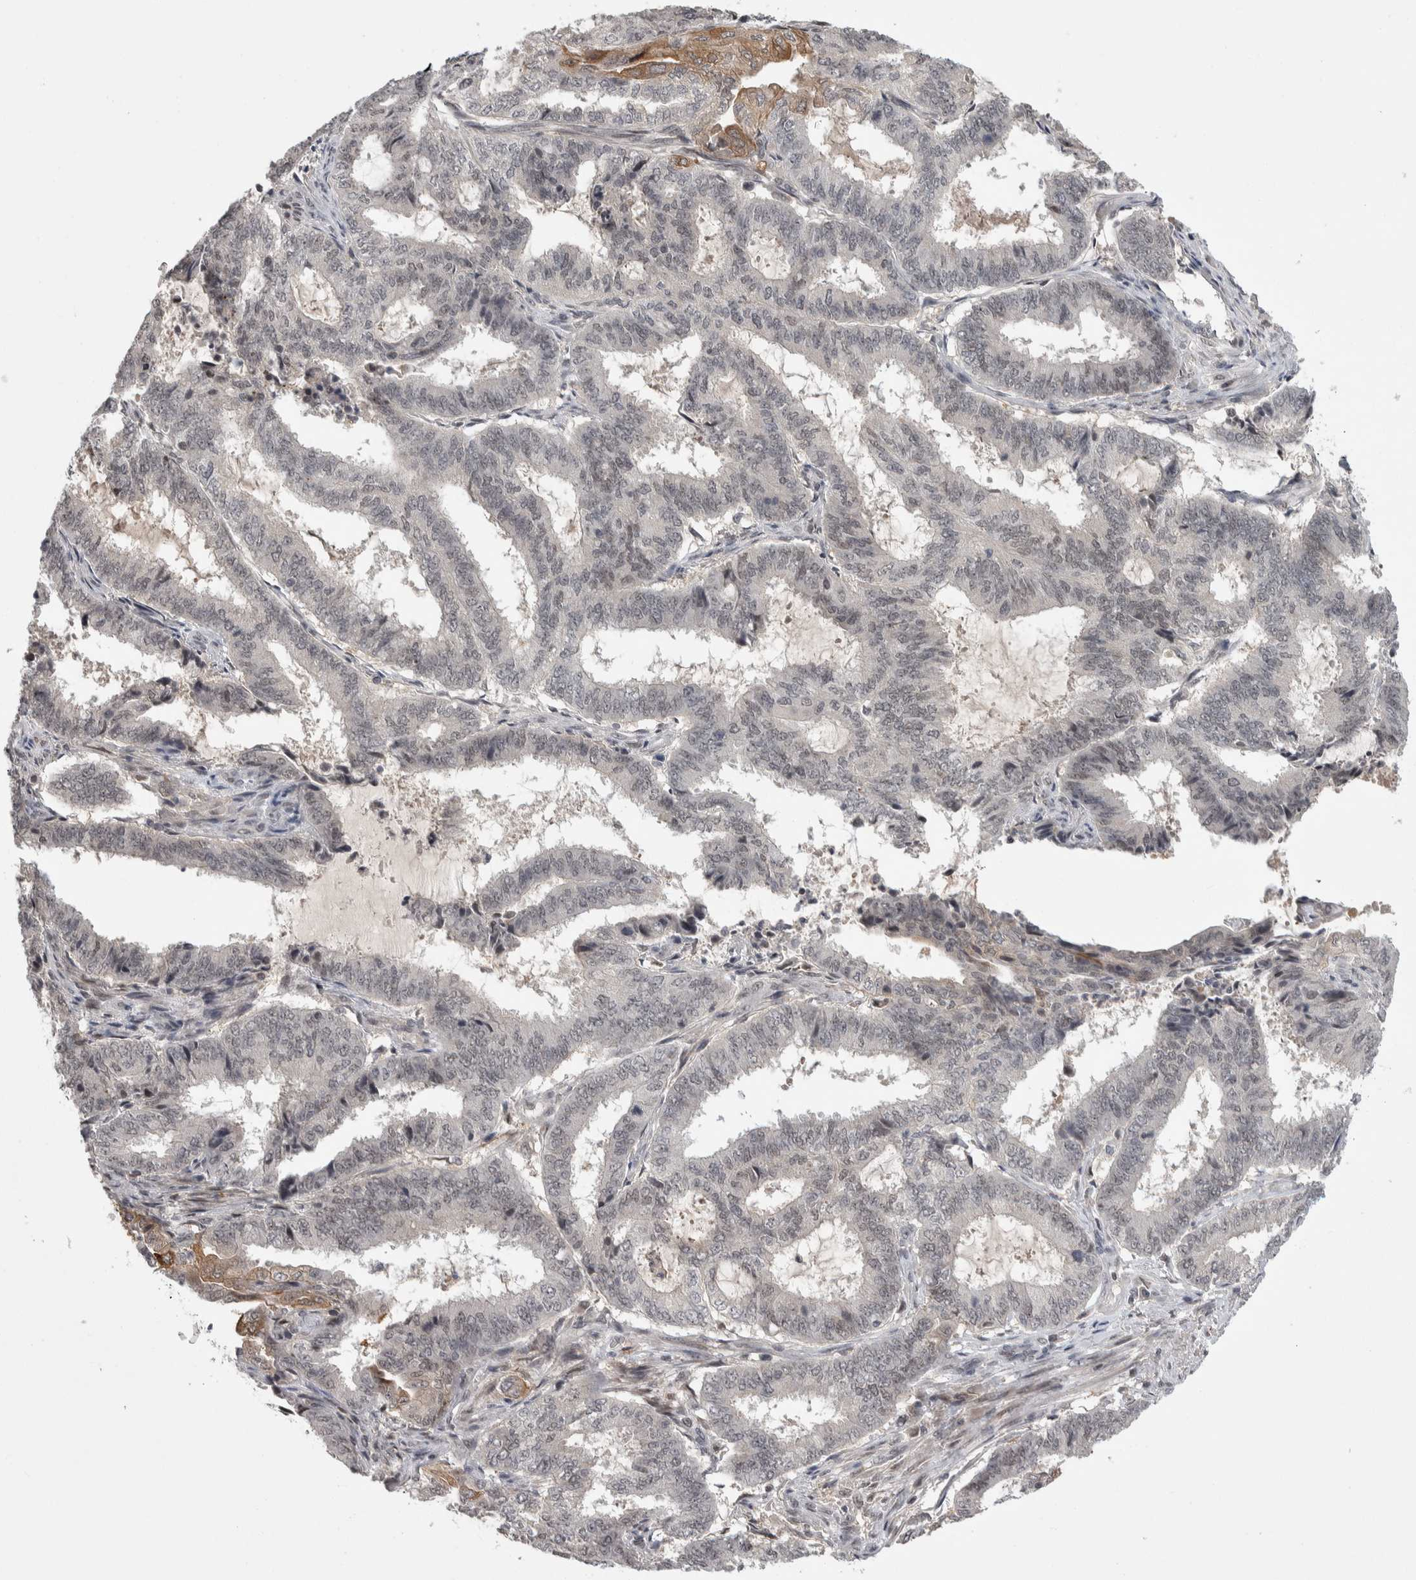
{"staining": {"intensity": "moderate", "quantity": "<25%", "location": "cytoplasmic/membranous"}, "tissue": "endometrial cancer", "cell_type": "Tumor cells", "image_type": "cancer", "snomed": [{"axis": "morphology", "description": "Adenocarcinoma, NOS"}, {"axis": "topography", "description": "Endometrium"}], "caption": "Brown immunohistochemical staining in human endometrial cancer shows moderate cytoplasmic/membranous positivity in approximately <25% of tumor cells.", "gene": "ZSCAN21", "patient": {"sex": "female", "age": 51}}